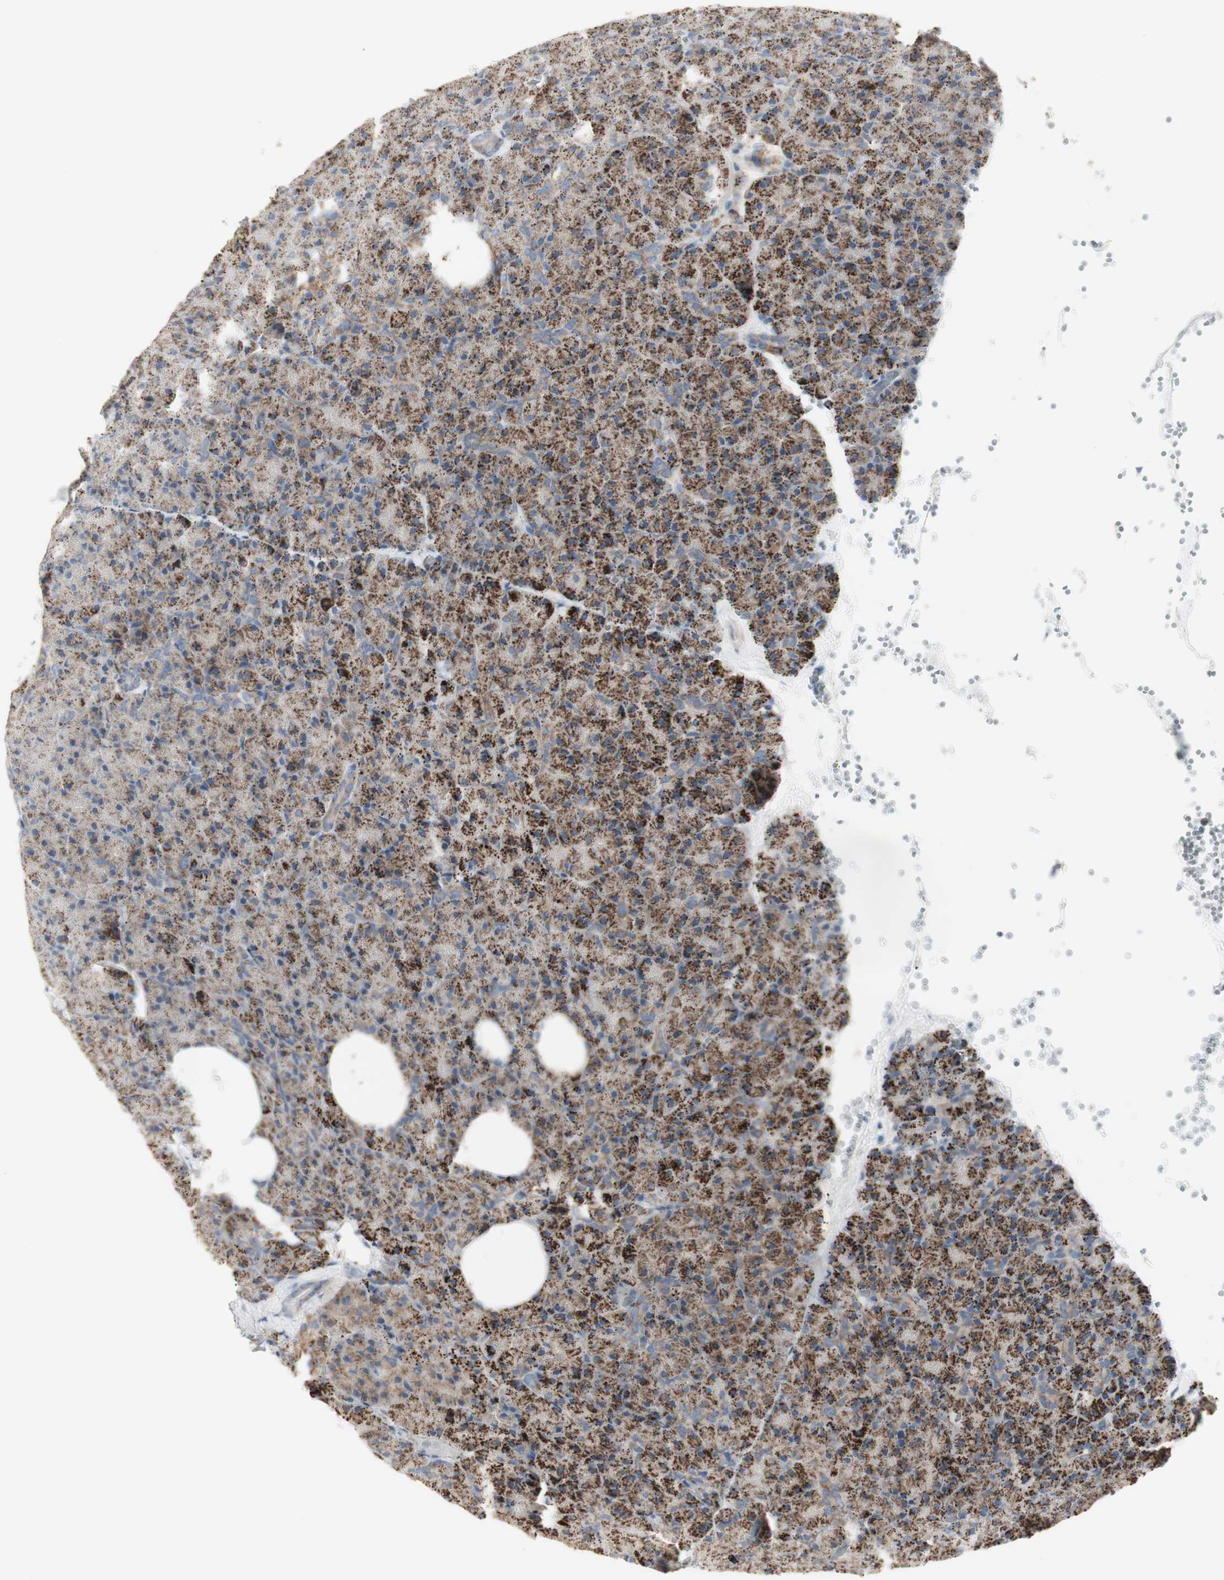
{"staining": {"intensity": "strong", "quantity": ">75%", "location": "cytoplasmic/membranous"}, "tissue": "pancreas", "cell_type": "Exocrine glandular cells", "image_type": "normal", "snomed": [{"axis": "morphology", "description": "Normal tissue, NOS"}, {"axis": "topography", "description": "Pancreas"}], "caption": "IHC image of unremarkable pancreas stained for a protein (brown), which reveals high levels of strong cytoplasmic/membranous staining in approximately >75% of exocrine glandular cells.", "gene": "C3orf52", "patient": {"sex": "female", "age": 35}}